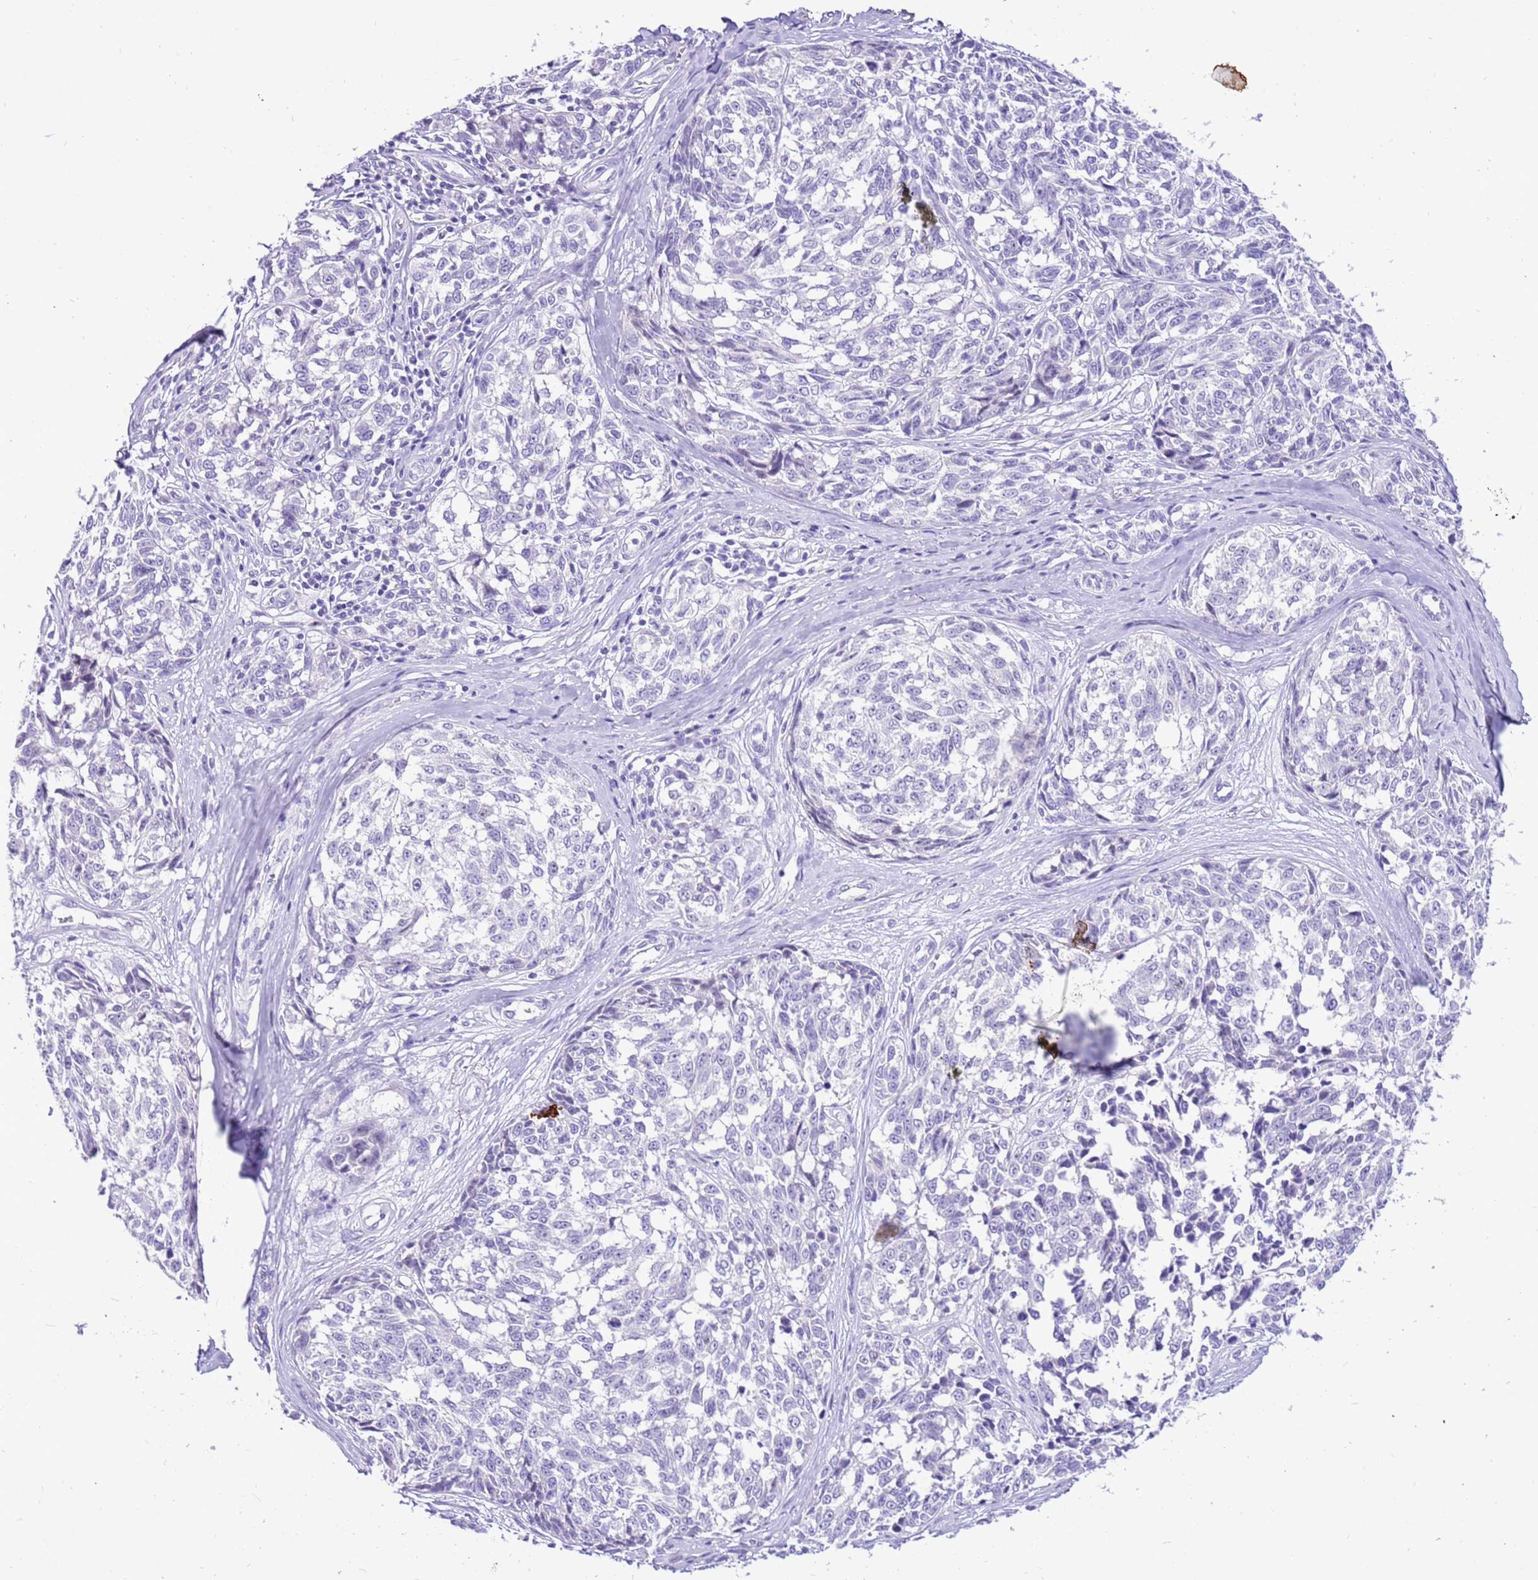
{"staining": {"intensity": "negative", "quantity": "none", "location": "none"}, "tissue": "melanoma", "cell_type": "Tumor cells", "image_type": "cancer", "snomed": [{"axis": "morphology", "description": "Normal tissue, NOS"}, {"axis": "morphology", "description": "Malignant melanoma, NOS"}, {"axis": "topography", "description": "Skin"}], "caption": "An immunohistochemistry image of malignant melanoma is shown. There is no staining in tumor cells of malignant melanoma. The staining was performed using DAB to visualize the protein expression in brown, while the nuclei were stained in blue with hematoxylin (Magnification: 20x).", "gene": "R3HDM4", "patient": {"sex": "female", "age": 64}}